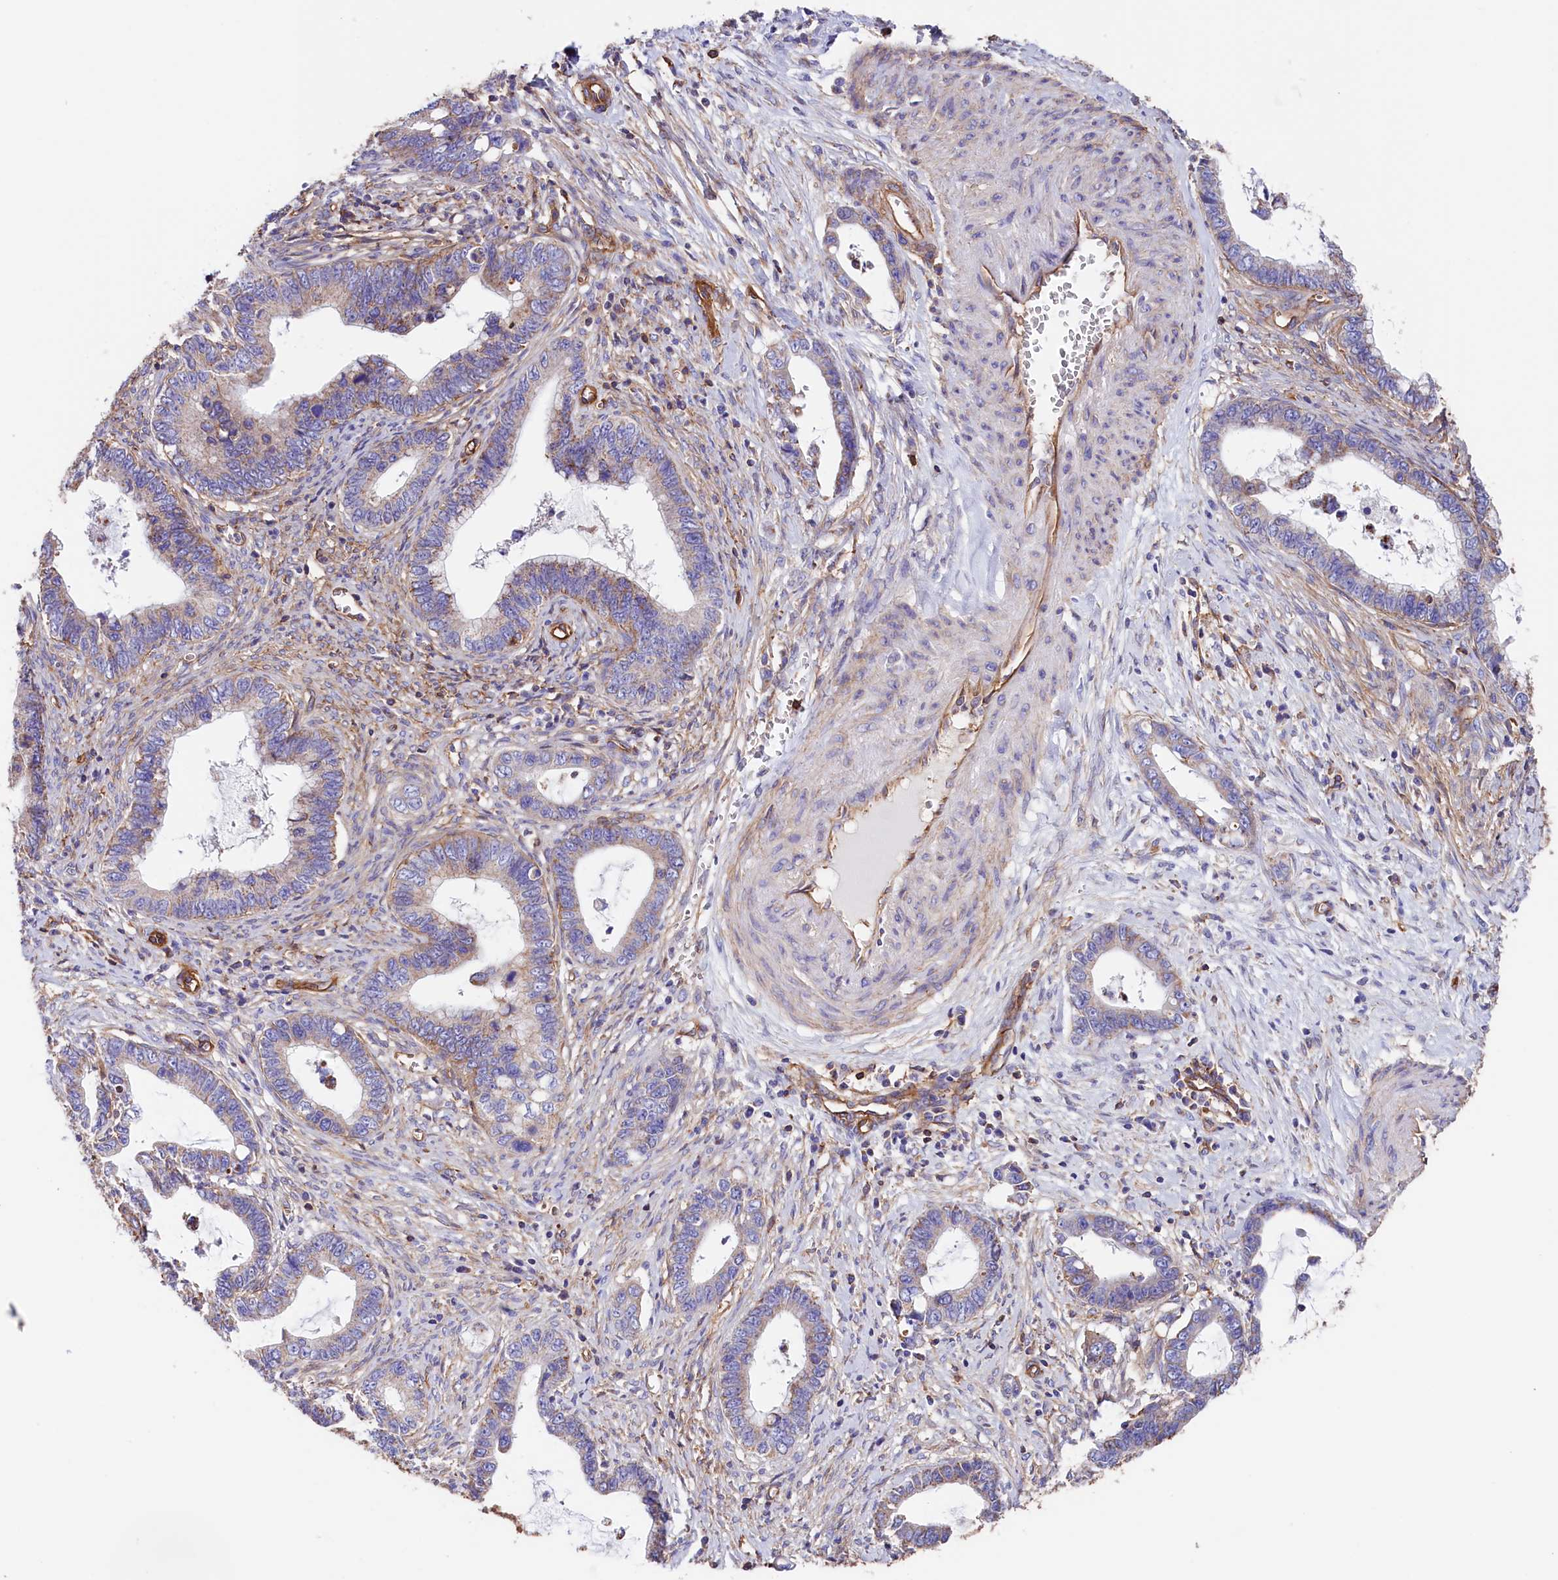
{"staining": {"intensity": "weak", "quantity": "<25%", "location": "cytoplasmic/membranous"}, "tissue": "cervical cancer", "cell_type": "Tumor cells", "image_type": "cancer", "snomed": [{"axis": "morphology", "description": "Adenocarcinoma, NOS"}, {"axis": "topography", "description": "Cervix"}], "caption": "Histopathology image shows no protein positivity in tumor cells of cervical cancer tissue.", "gene": "ATP2B4", "patient": {"sex": "female", "age": 44}}